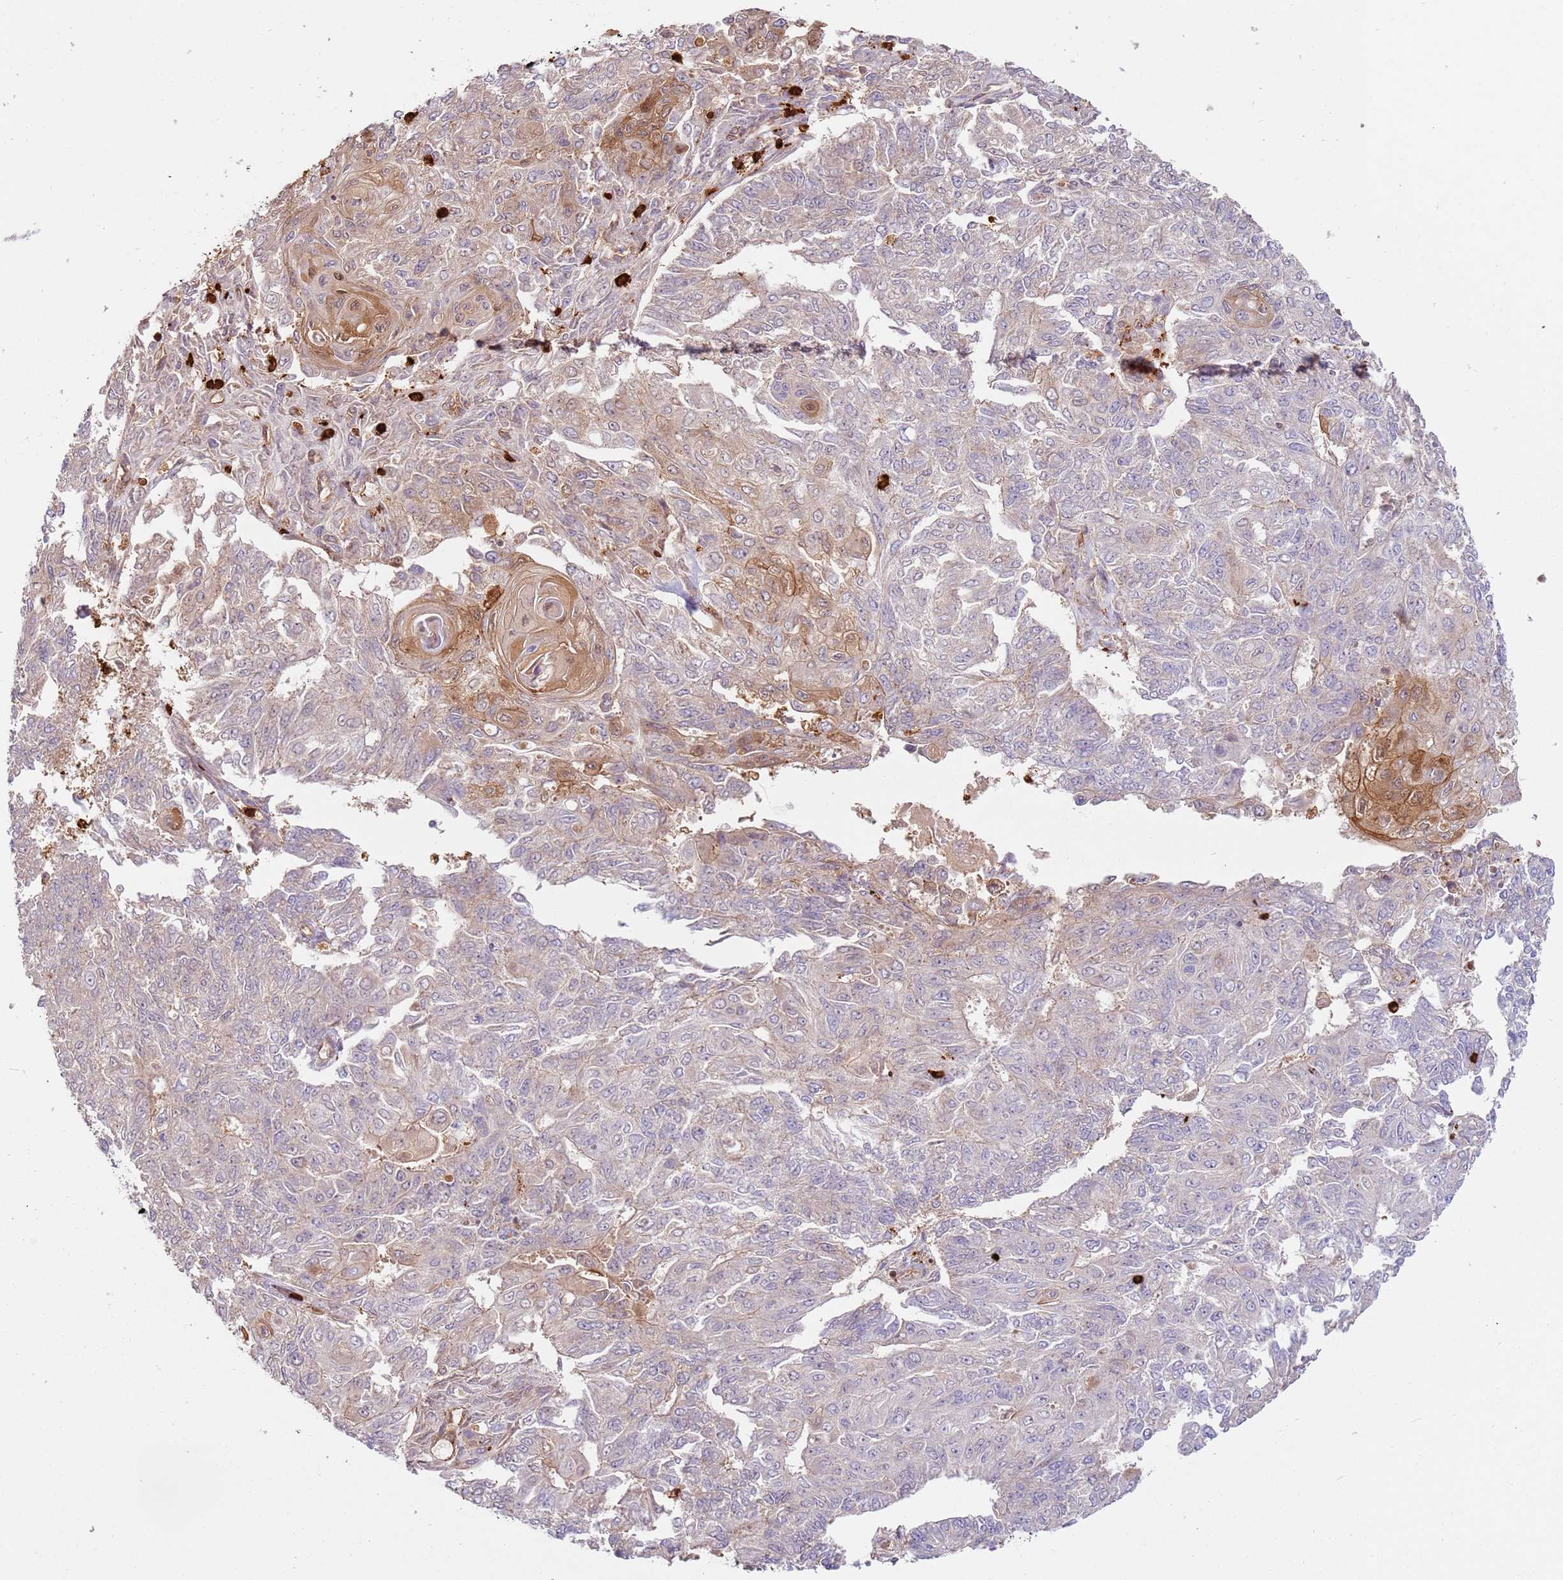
{"staining": {"intensity": "moderate", "quantity": "<25%", "location": "cytoplasmic/membranous"}, "tissue": "endometrial cancer", "cell_type": "Tumor cells", "image_type": "cancer", "snomed": [{"axis": "morphology", "description": "Adenocarcinoma, NOS"}, {"axis": "topography", "description": "Endometrium"}], "caption": "High-power microscopy captured an IHC image of adenocarcinoma (endometrial), revealing moderate cytoplasmic/membranous positivity in approximately <25% of tumor cells.", "gene": "OR6P1", "patient": {"sex": "female", "age": 32}}